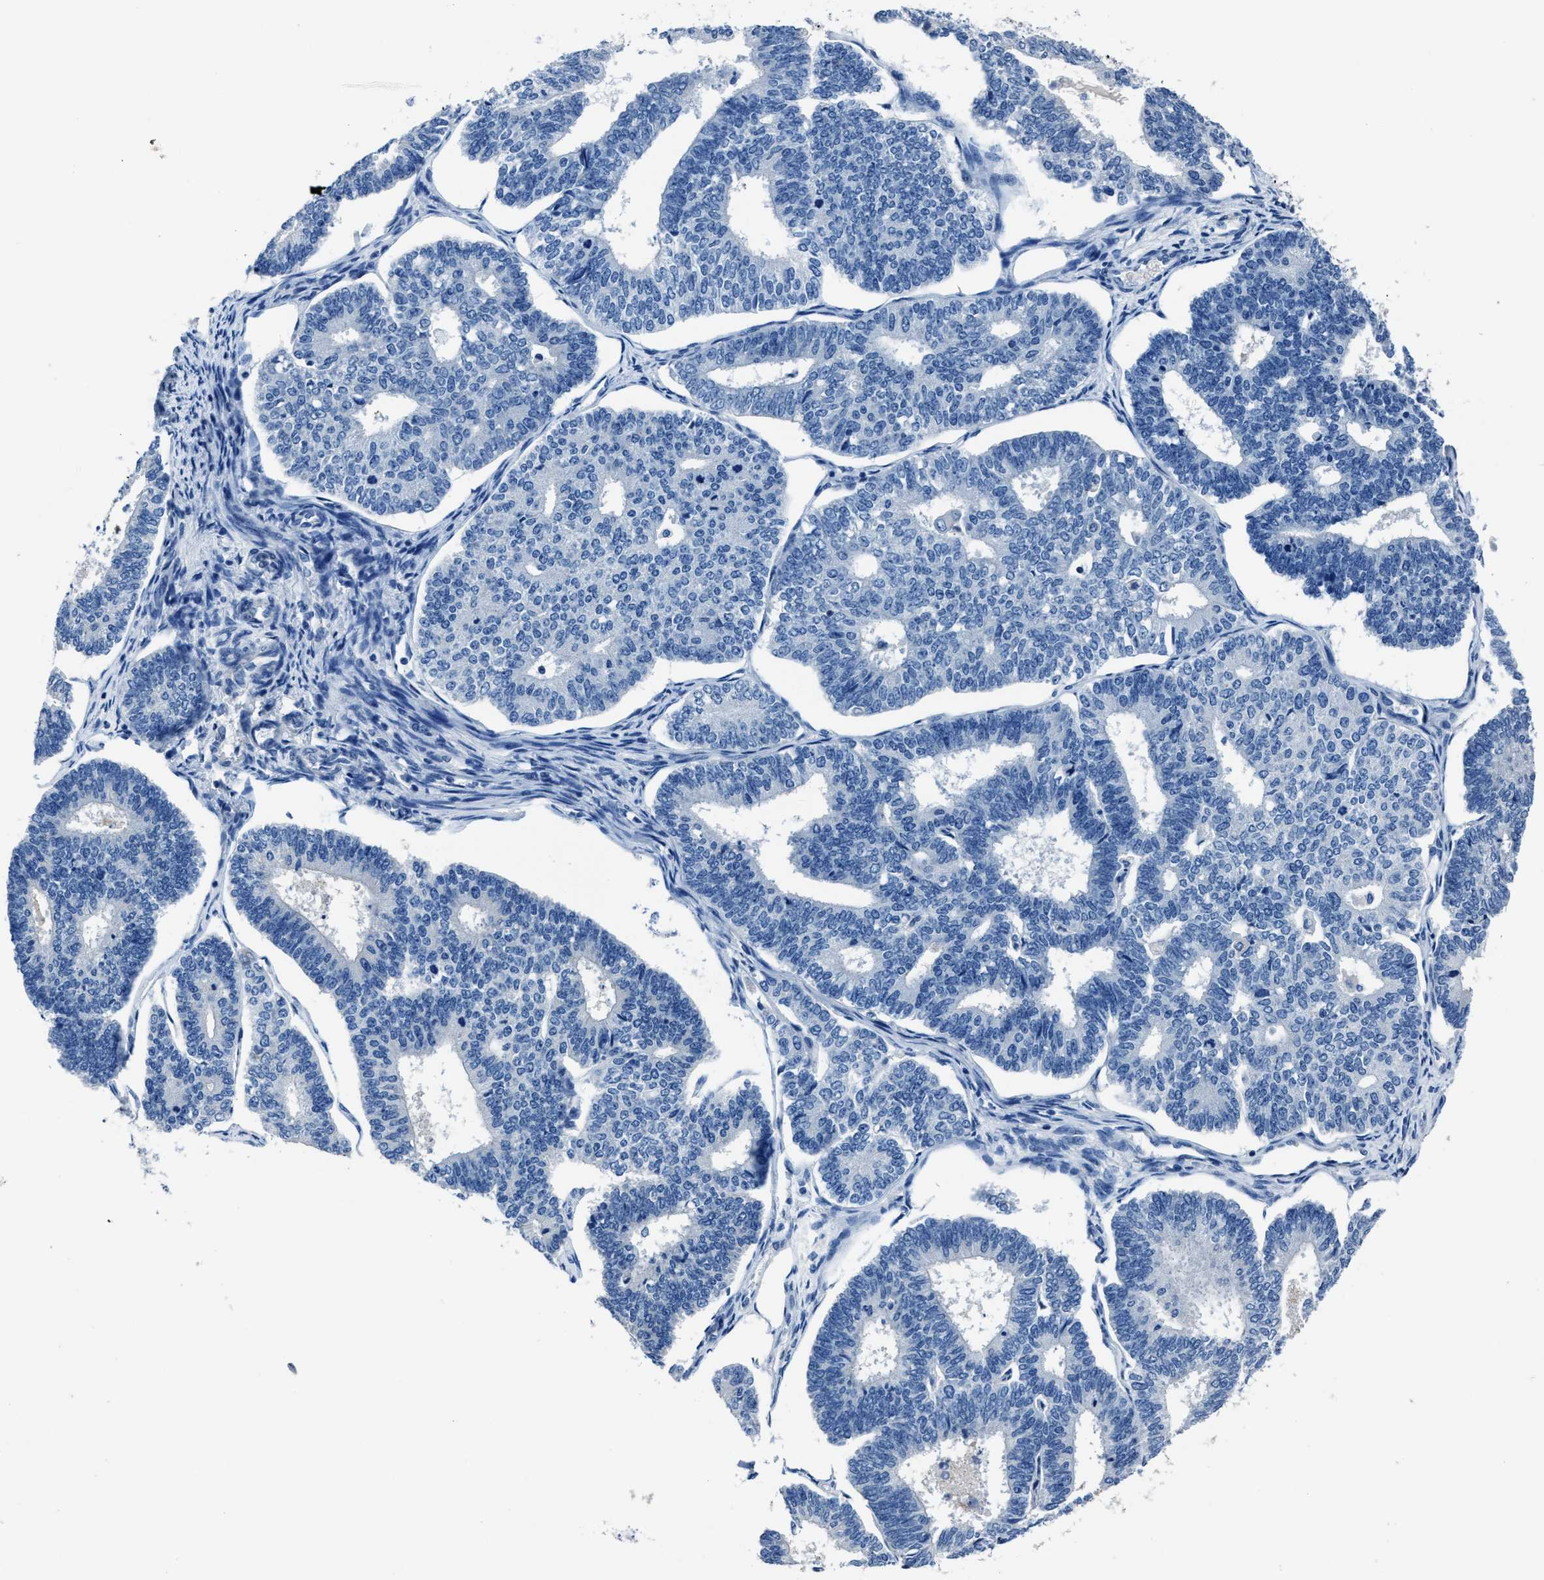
{"staining": {"intensity": "negative", "quantity": "none", "location": "none"}, "tissue": "endometrial cancer", "cell_type": "Tumor cells", "image_type": "cancer", "snomed": [{"axis": "morphology", "description": "Adenocarcinoma, NOS"}, {"axis": "topography", "description": "Endometrium"}], "caption": "This is a photomicrograph of immunohistochemistry staining of endometrial cancer (adenocarcinoma), which shows no positivity in tumor cells.", "gene": "NACAD", "patient": {"sex": "female", "age": 70}}